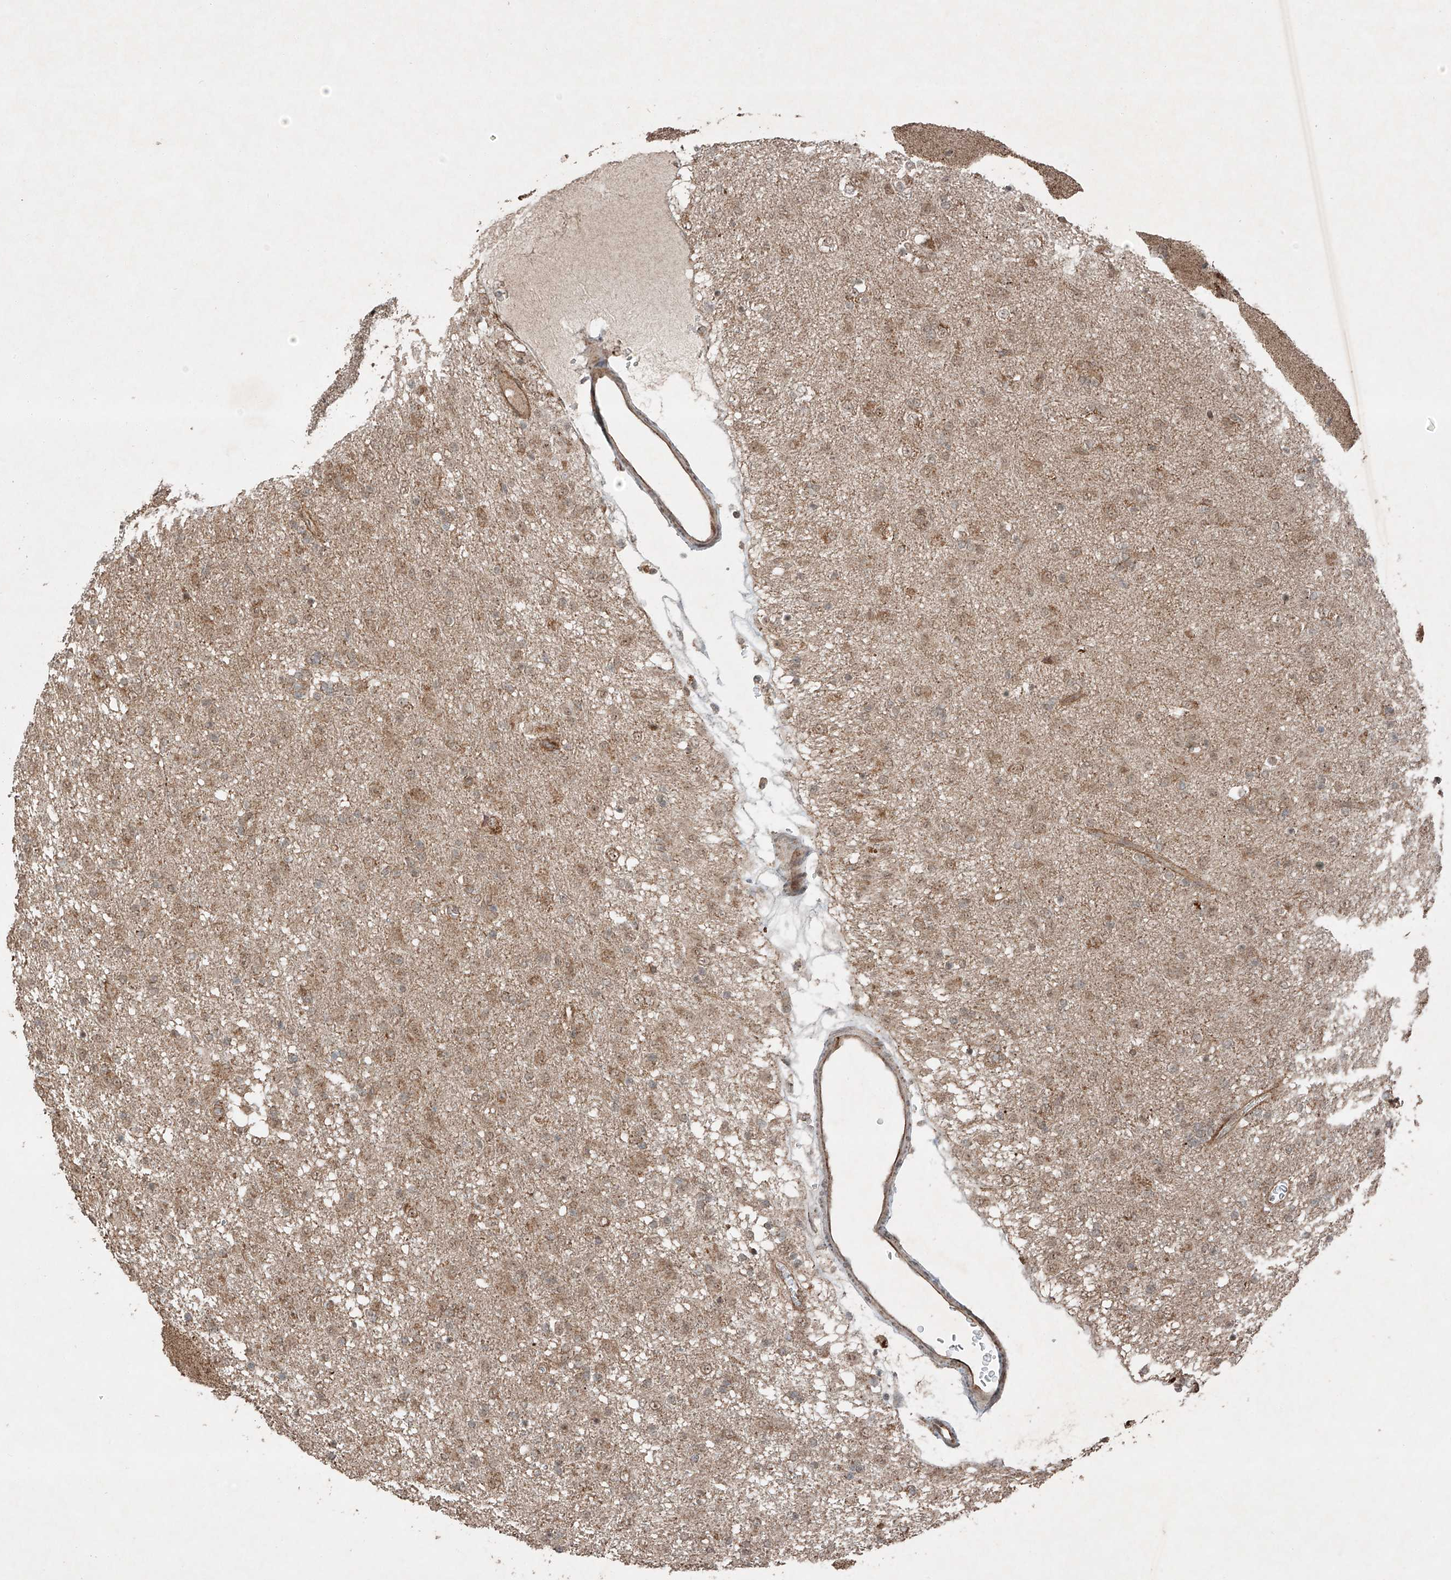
{"staining": {"intensity": "weak", "quantity": "25%-75%", "location": "cytoplasmic/membranous"}, "tissue": "glioma", "cell_type": "Tumor cells", "image_type": "cancer", "snomed": [{"axis": "morphology", "description": "Glioma, malignant, Low grade"}, {"axis": "topography", "description": "Brain"}], "caption": "Immunohistochemical staining of human glioma shows low levels of weak cytoplasmic/membranous protein positivity in about 25%-75% of tumor cells.", "gene": "ZNF620", "patient": {"sex": "male", "age": 65}}